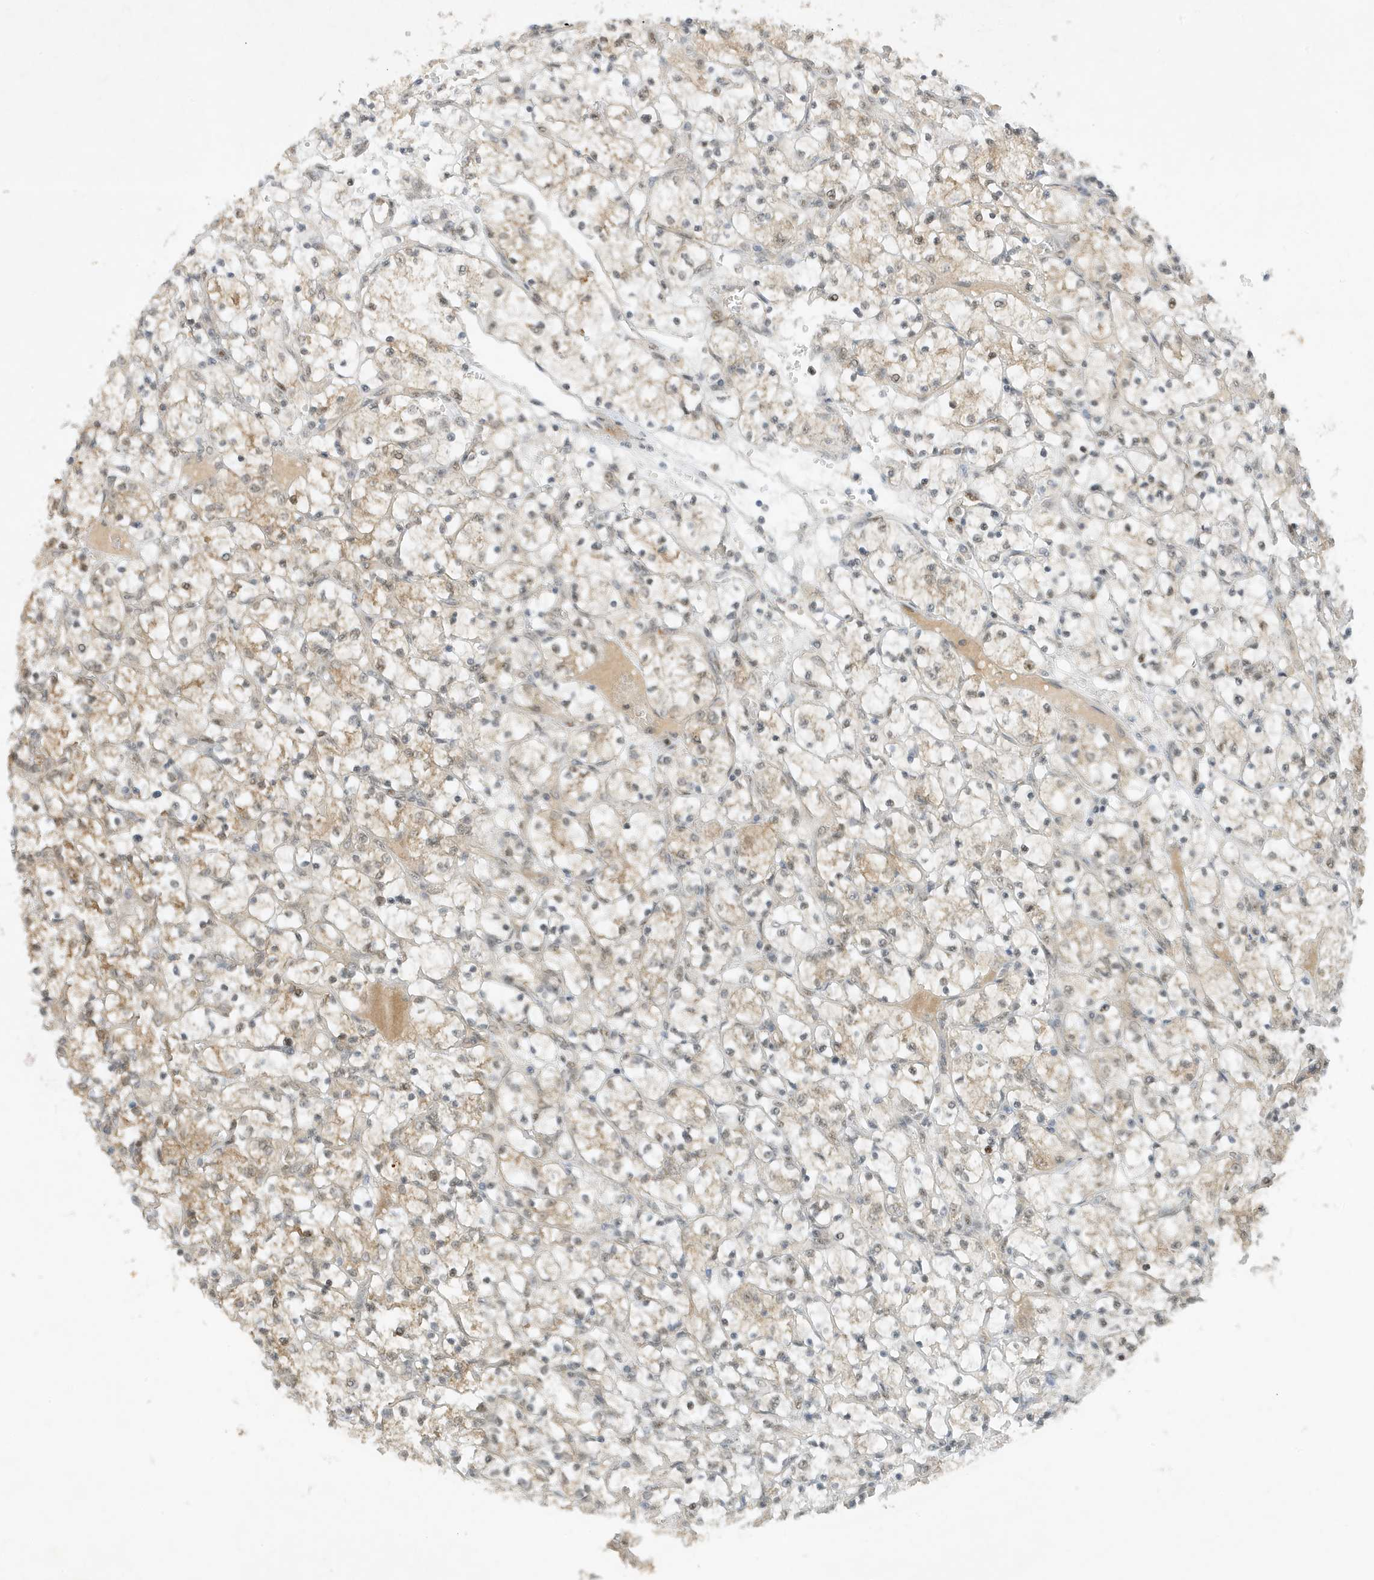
{"staining": {"intensity": "weak", "quantity": "25%-75%", "location": "cytoplasmic/membranous"}, "tissue": "renal cancer", "cell_type": "Tumor cells", "image_type": "cancer", "snomed": [{"axis": "morphology", "description": "Adenocarcinoma, NOS"}, {"axis": "topography", "description": "Kidney"}], "caption": "The image exhibits immunohistochemical staining of renal adenocarcinoma. There is weak cytoplasmic/membranous positivity is appreciated in about 25%-75% of tumor cells. (Brightfield microscopy of DAB IHC at high magnification).", "gene": "MAST3", "patient": {"sex": "female", "age": 69}}